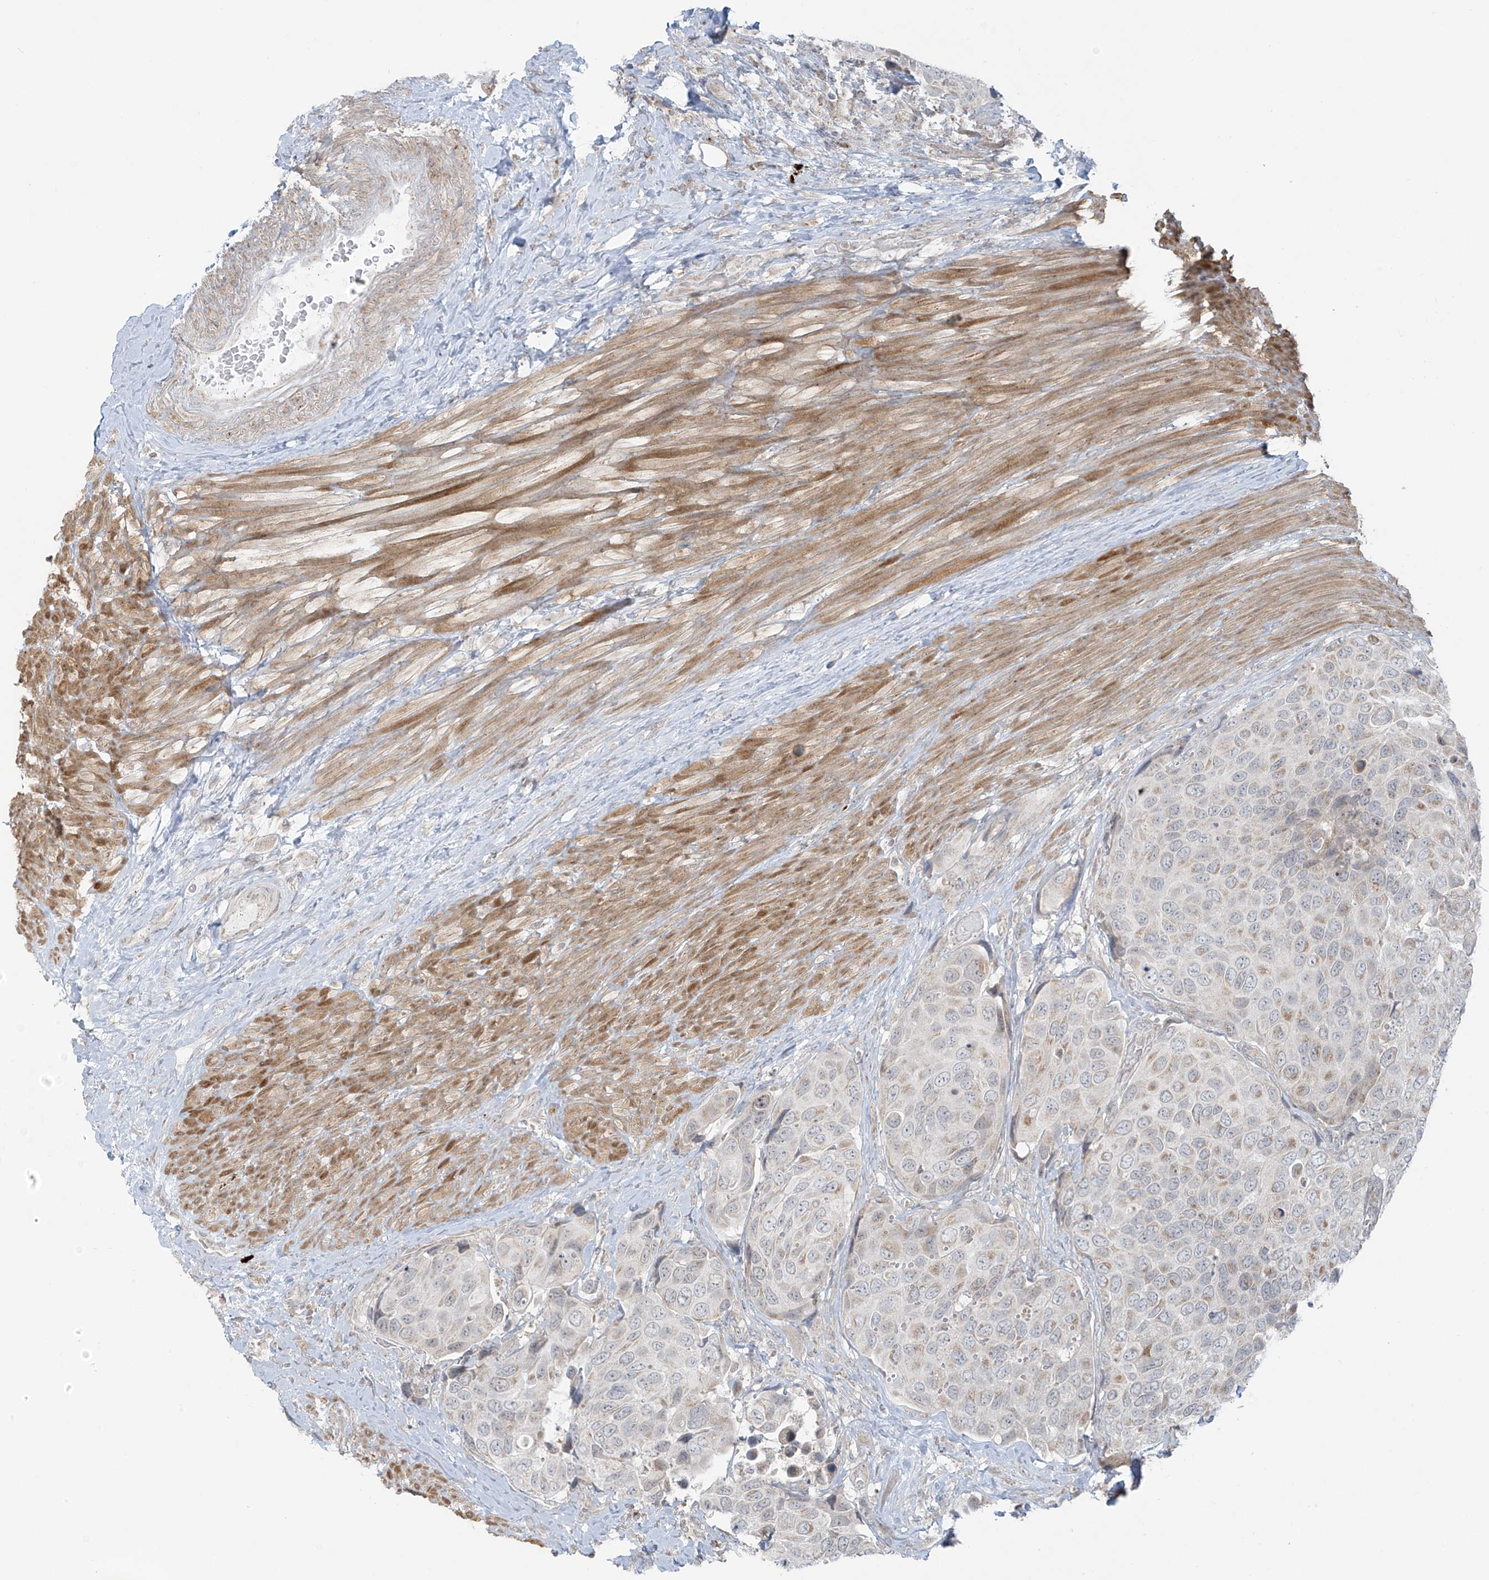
{"staining": {"intensity": "weak", "quantity": "<25%", "location": "cytoplasmic/membranous"}, "tissue": "urothelial cancer", "cell_type": "Tumor cells", "image_type": "cancer", "snomed": [{"axis": "morphology", "description": "Urothelial carcinoma, High grade"}, {"axis": "topography", "description": "Urinary bladder"}], "caption": "Immunohistochemical staining of human high-grade urothelial carcinoma exhibits no significant staining in tumor cells. Brightfield microscopy of immunohistochemistry stained with DAB (brown) and hematoxylin (blue), captured at high magnification.", "gene": "HDDC2", "patient": {"sex": "male", "age": 74}}